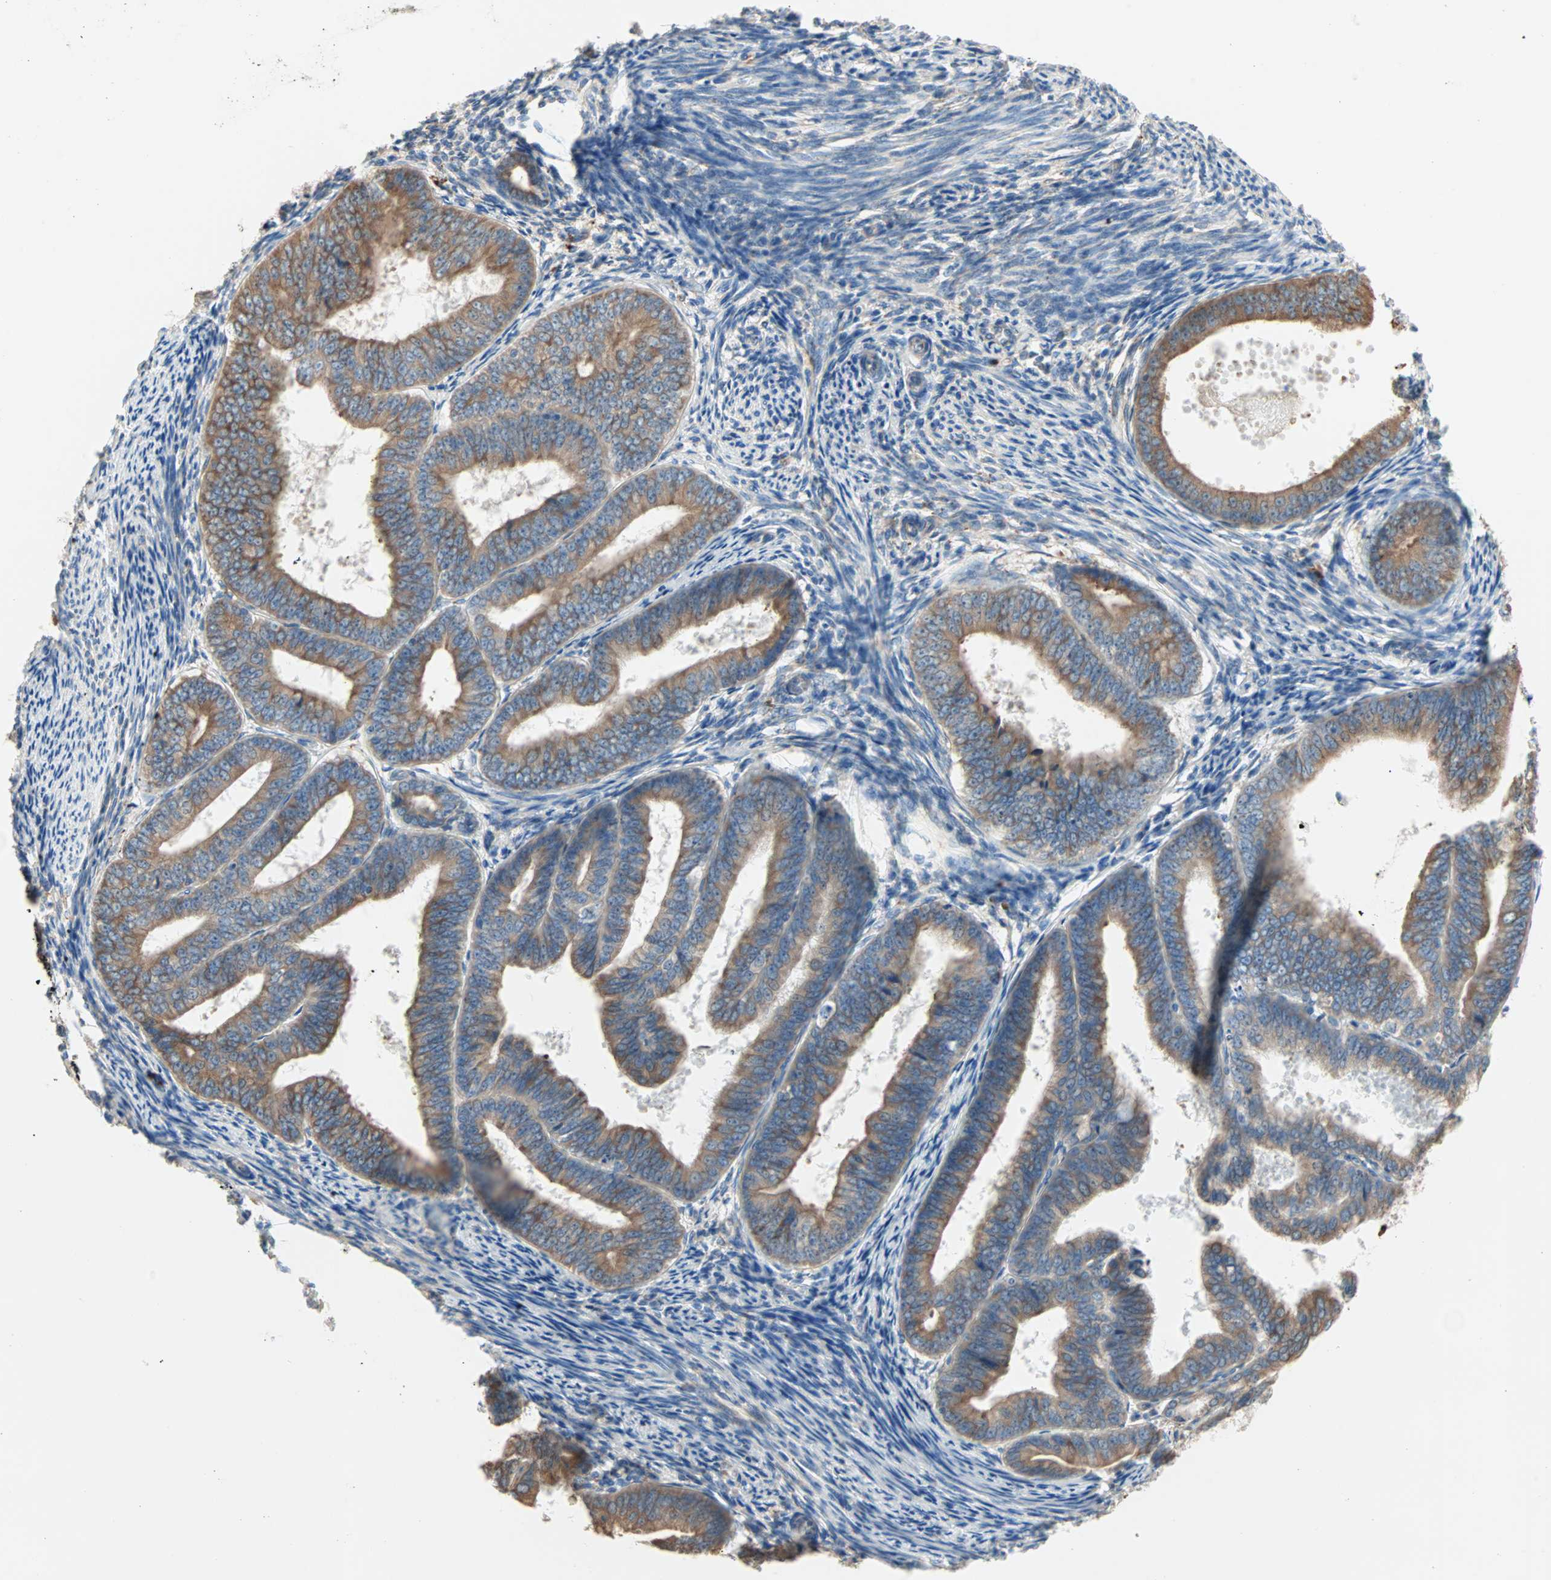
{"staining": {"intensity": "moderate", "quantity": ">75%", "location": "cytoplasmic/membranous"}, "tissue": "endometrial cancer", "cell_type": "Tumor cells", "image_type": "cancer", "snomed": [{"axis": "morphology", "description": "Adenocarcinoma, NOS"}, {"axis": "topography", "description": "Endometrium"}], "caption": "Immunohistochemical staining of endometrial cancer (adenocarcinoma) displays medium levels of moderate cytoplasmic/membranous protein expression in approximately >75% of tumor cells. (Brightfield microscopy of DAB IHC at high magnification).", "gene": "PLCXD1", "patient": {"sex": "female", "age": 63}}